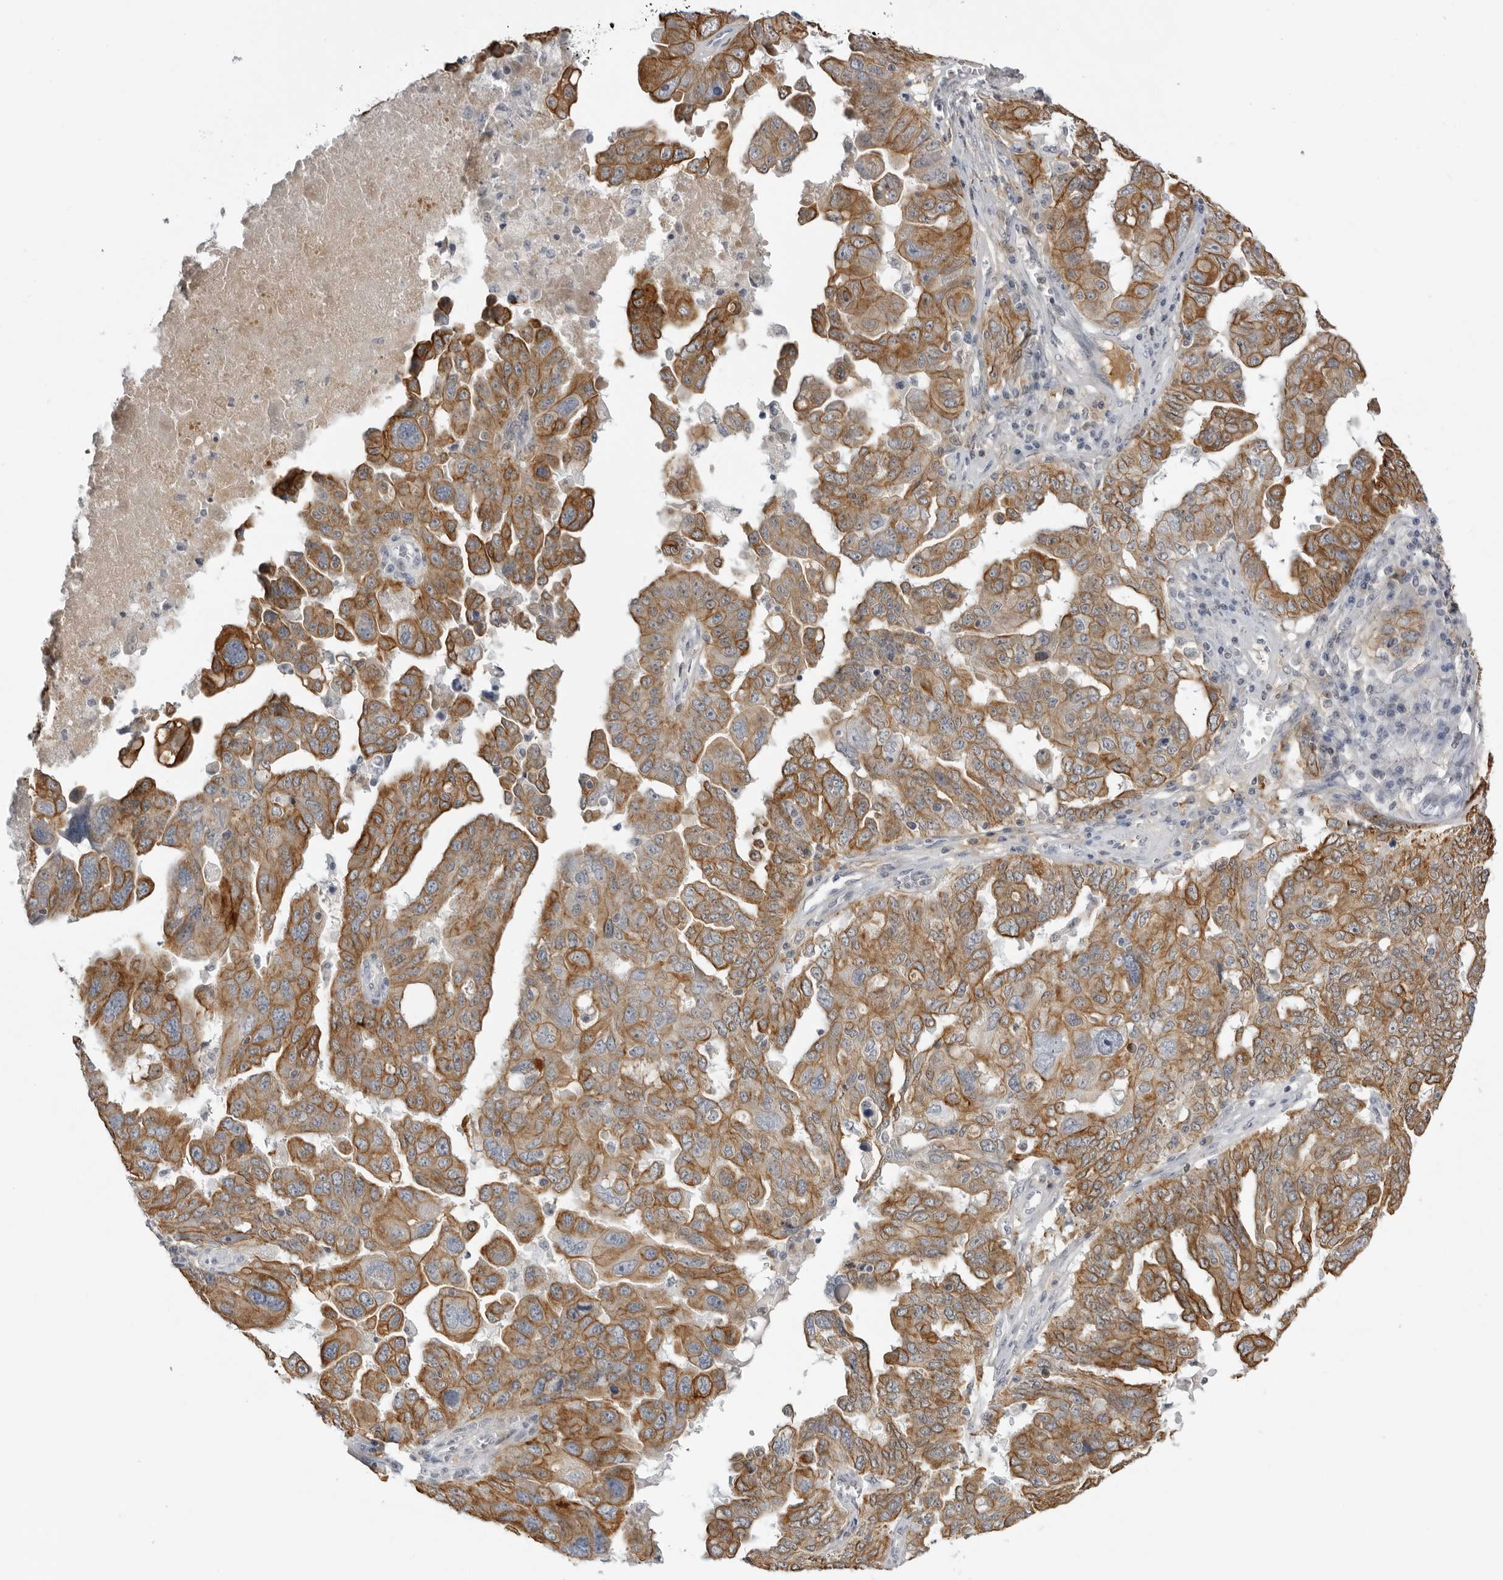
{"staining": {"intensity": "strong", "quantity": "25%-75%", "location": "cytoplasmic/membranous"}, "tissue": "ovarian cancer", "cell_type": "Tumor cells", "image_type": "cancer", "snomed": [{"axis": "morphology", "description": "Carcinoma, endometroid"}, {"axis": "topography", "description": "Ovary"}], "caption": "Immunohistochemical staining of ovarian cancer reveals strong cytoplasmic/membranous protein positivity in approximately 25%-75% of tumor cells. (Brightfield microscopy of DAB IHC at high magnification).", "gene": "SERPINF2", "patient": {"sex": "female", "age": 62}}